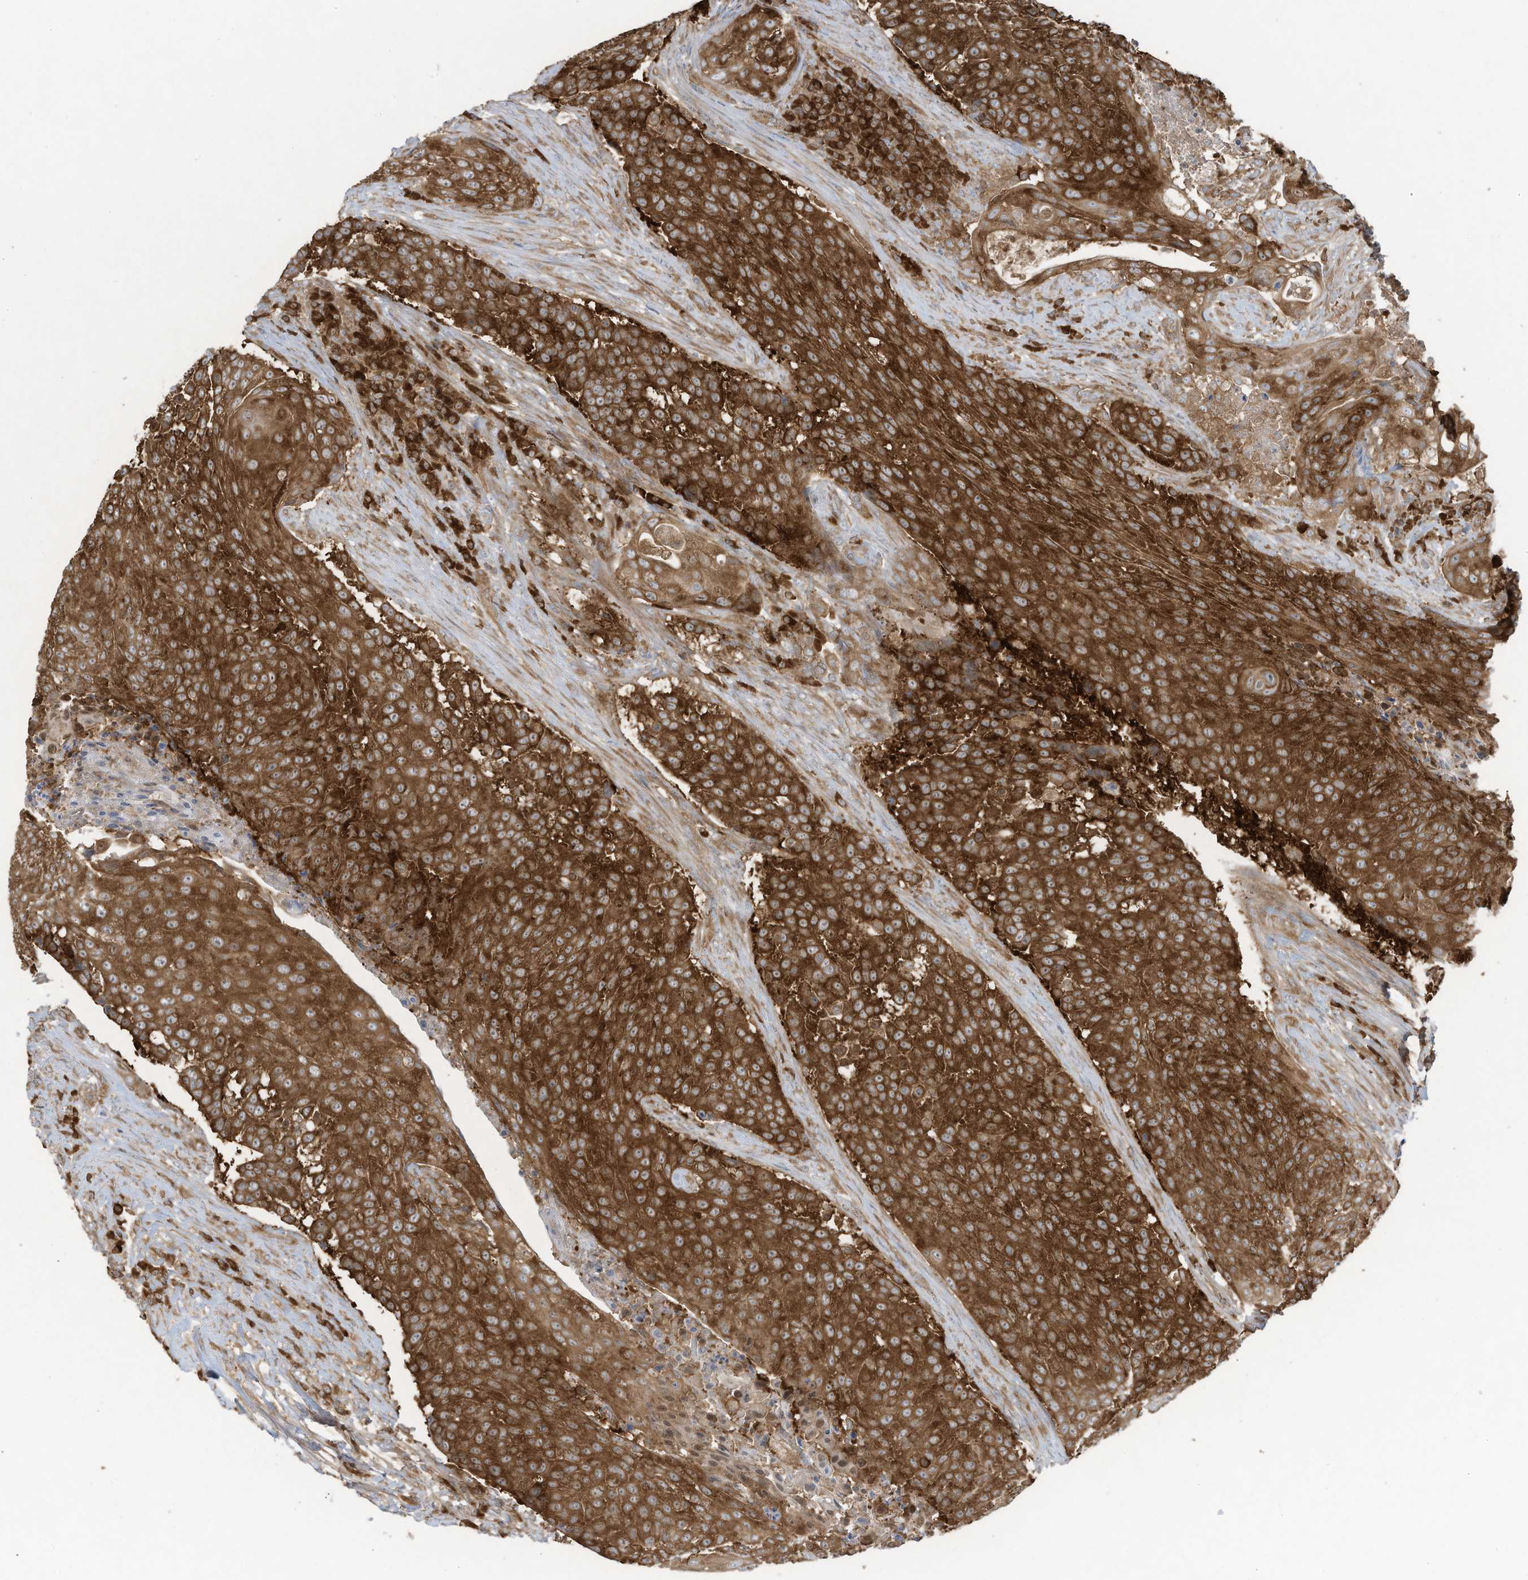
{"staining": {"intensity": "strong", "quantity": ">75%", "location": "cytoplasmic/membranous"}, "tissue": "urothelial cancer", "cell_type": "Tumor cells", "image_type": "cancer", "snomed": [{"axis": "morphology", "description": "Urothelial carcinoma, High grade"}, {"axis": "topography", "description": "Urinary bladder"}], "caption": "Human high-grade urothelial carcinoma stained for a protein (brown) displays strong cytoplasmic/membranous positive staining in approximately >75% of tumor cells.", "gene": "OLA1", "patient": {"sex": "female", "age": 63}}